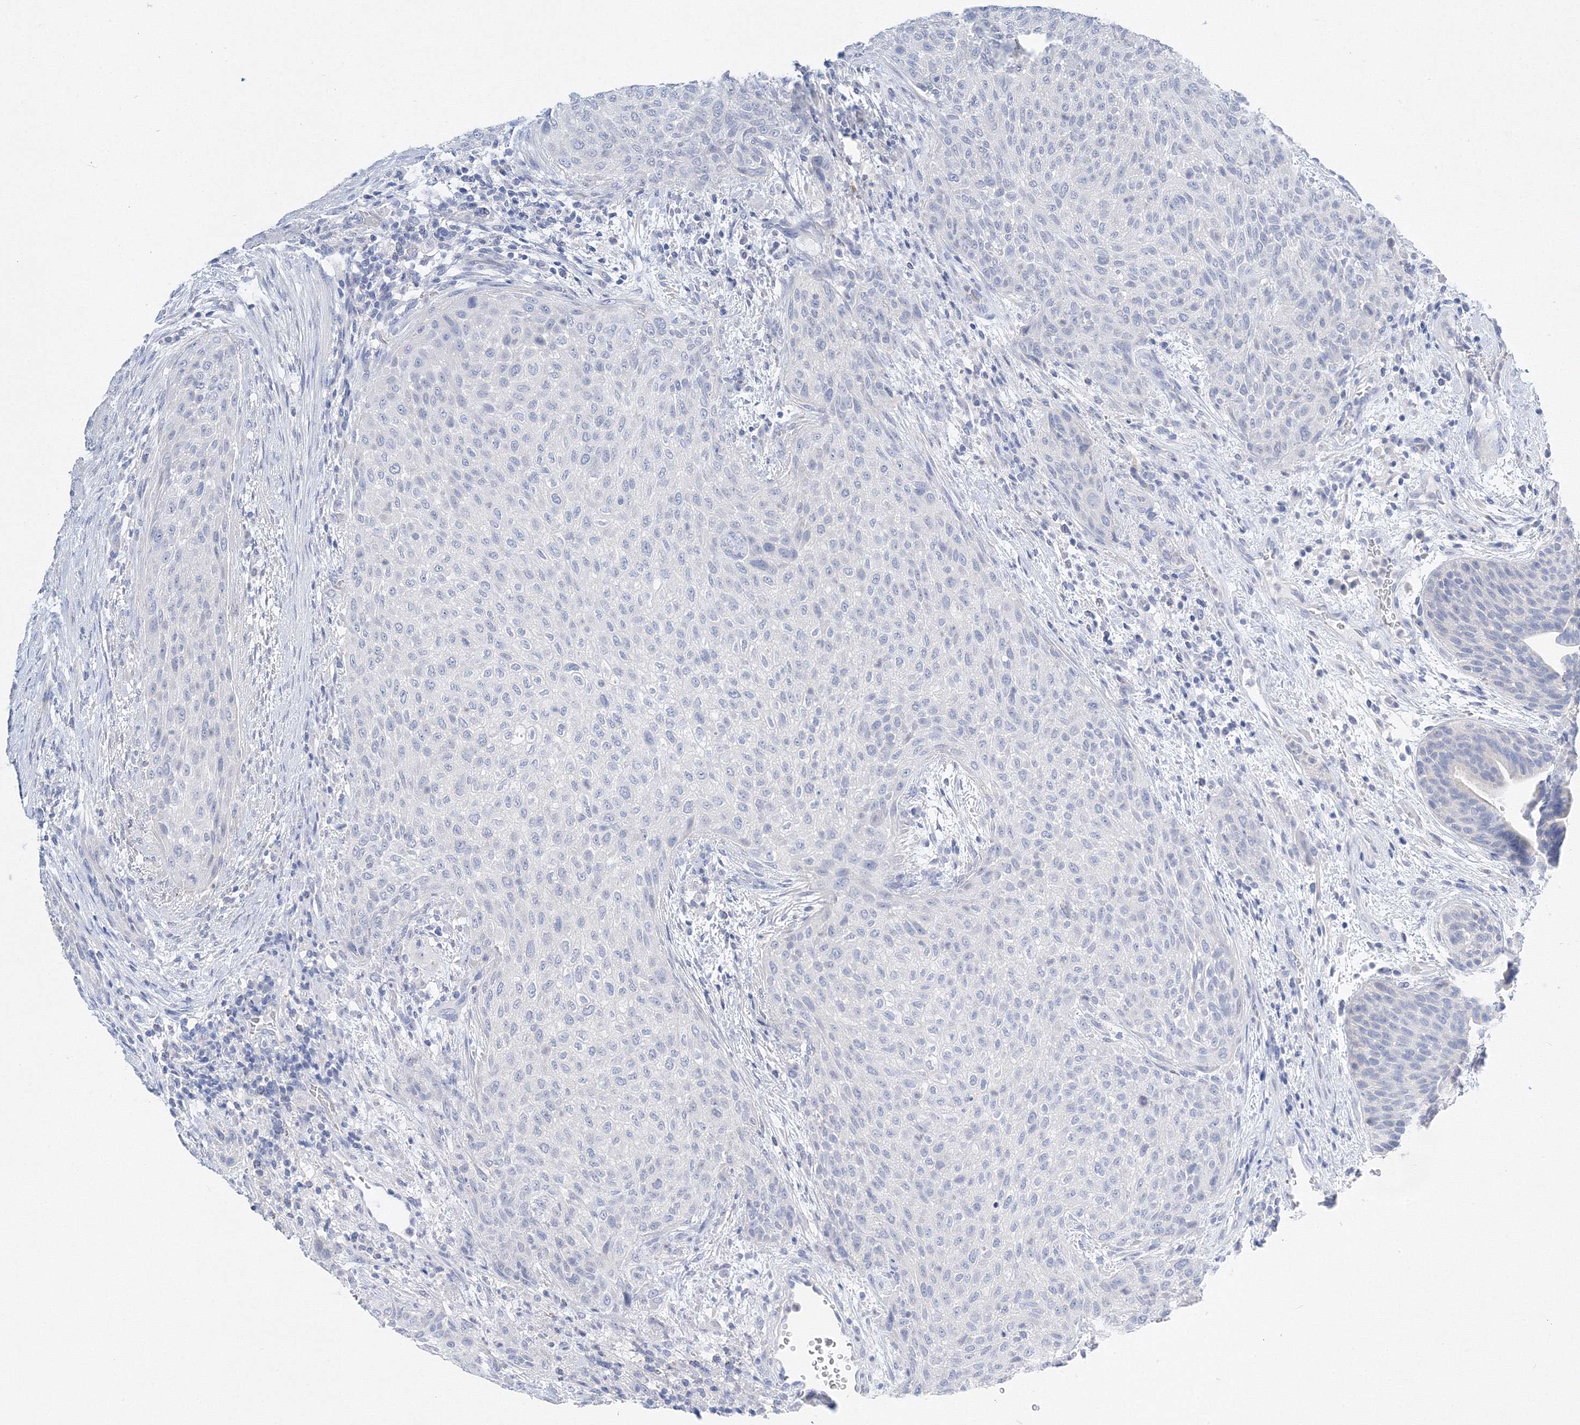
{"staining": {"intensity": "negative", "quantity": "none", "location": "none"}, "tissue": "urothelial cancer", "cell_type": "Tumor cells", "image_type": "cancer", "snomed": [{"axis": "morphology", "description": "Urothelial carcinoma, High grade"}, {"axis": "topography", "description": "Urinary bladder"}], "caption": "Tumor cells are negative for brown protein staining in urothelial carcinoma (high-grade). The staining is performed using DAB brown chromogen with nuclei counter-stained in using hematoxylin.", "gene": "AASDH", "patient": {"sex": "male", "age": 35}}